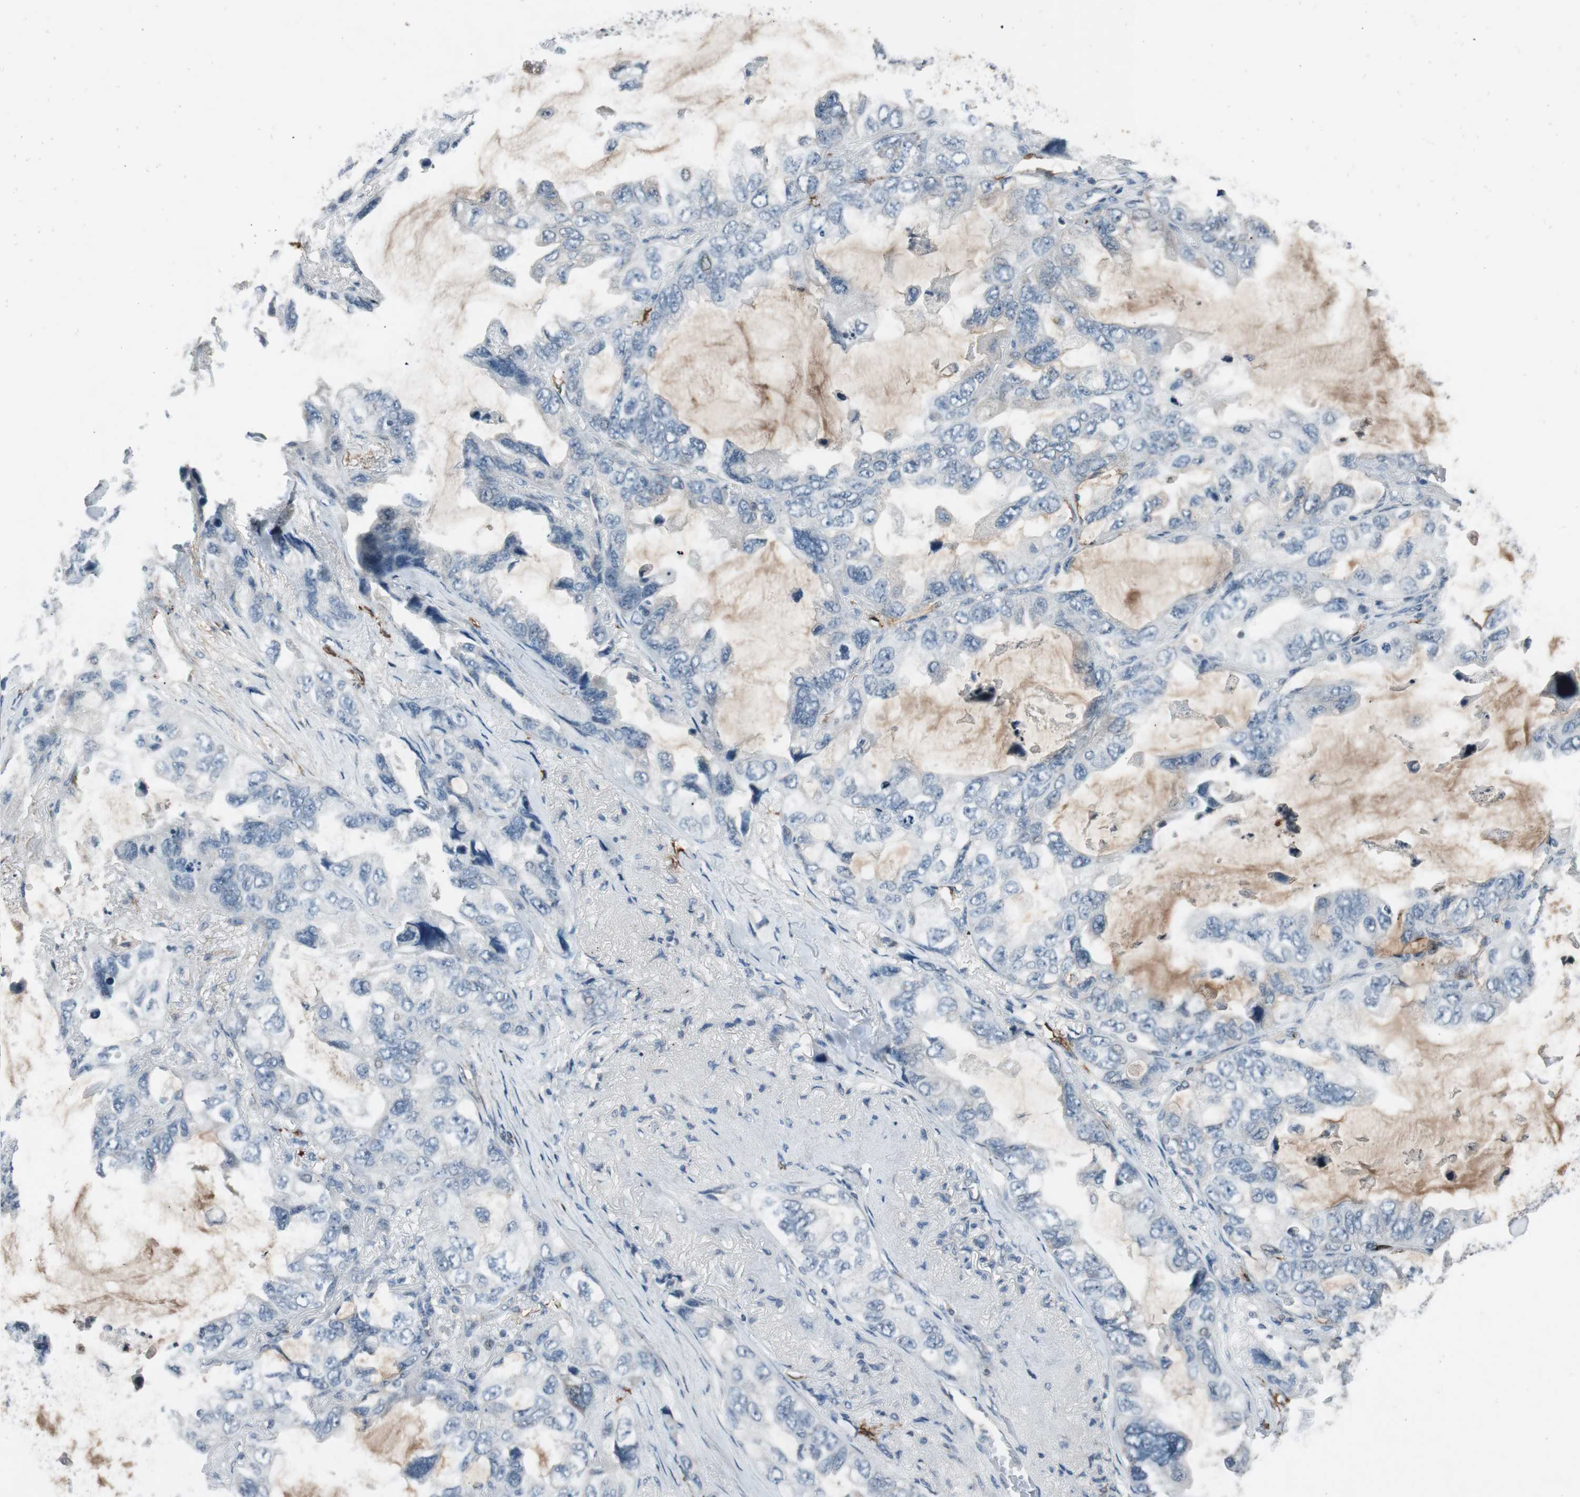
{"staining": {"intensity": "negative", "quantity": "none", "location": "none"}, "tissue": "lung cancer", "cell_type": "Tumor cells", "image_type": "cancer", "snomed": [{"axis": "morphology", "description": "Squamous cell carcinoma, NOS"}, {"axis": "topography", "description": "Lung"}], "caption": "Immunohistochemistry (IHC) of lung cancer reveals no staining in tumor cells. The staining was performed using DAB (3,3'-diaminobenzidine) to visualize the protein expression in brown, while the nuclei were stained in blue with hematoxylin (Magnification: 20x).", "gene": "PDPN", "patient": {"sex": "female", "age": 73}}